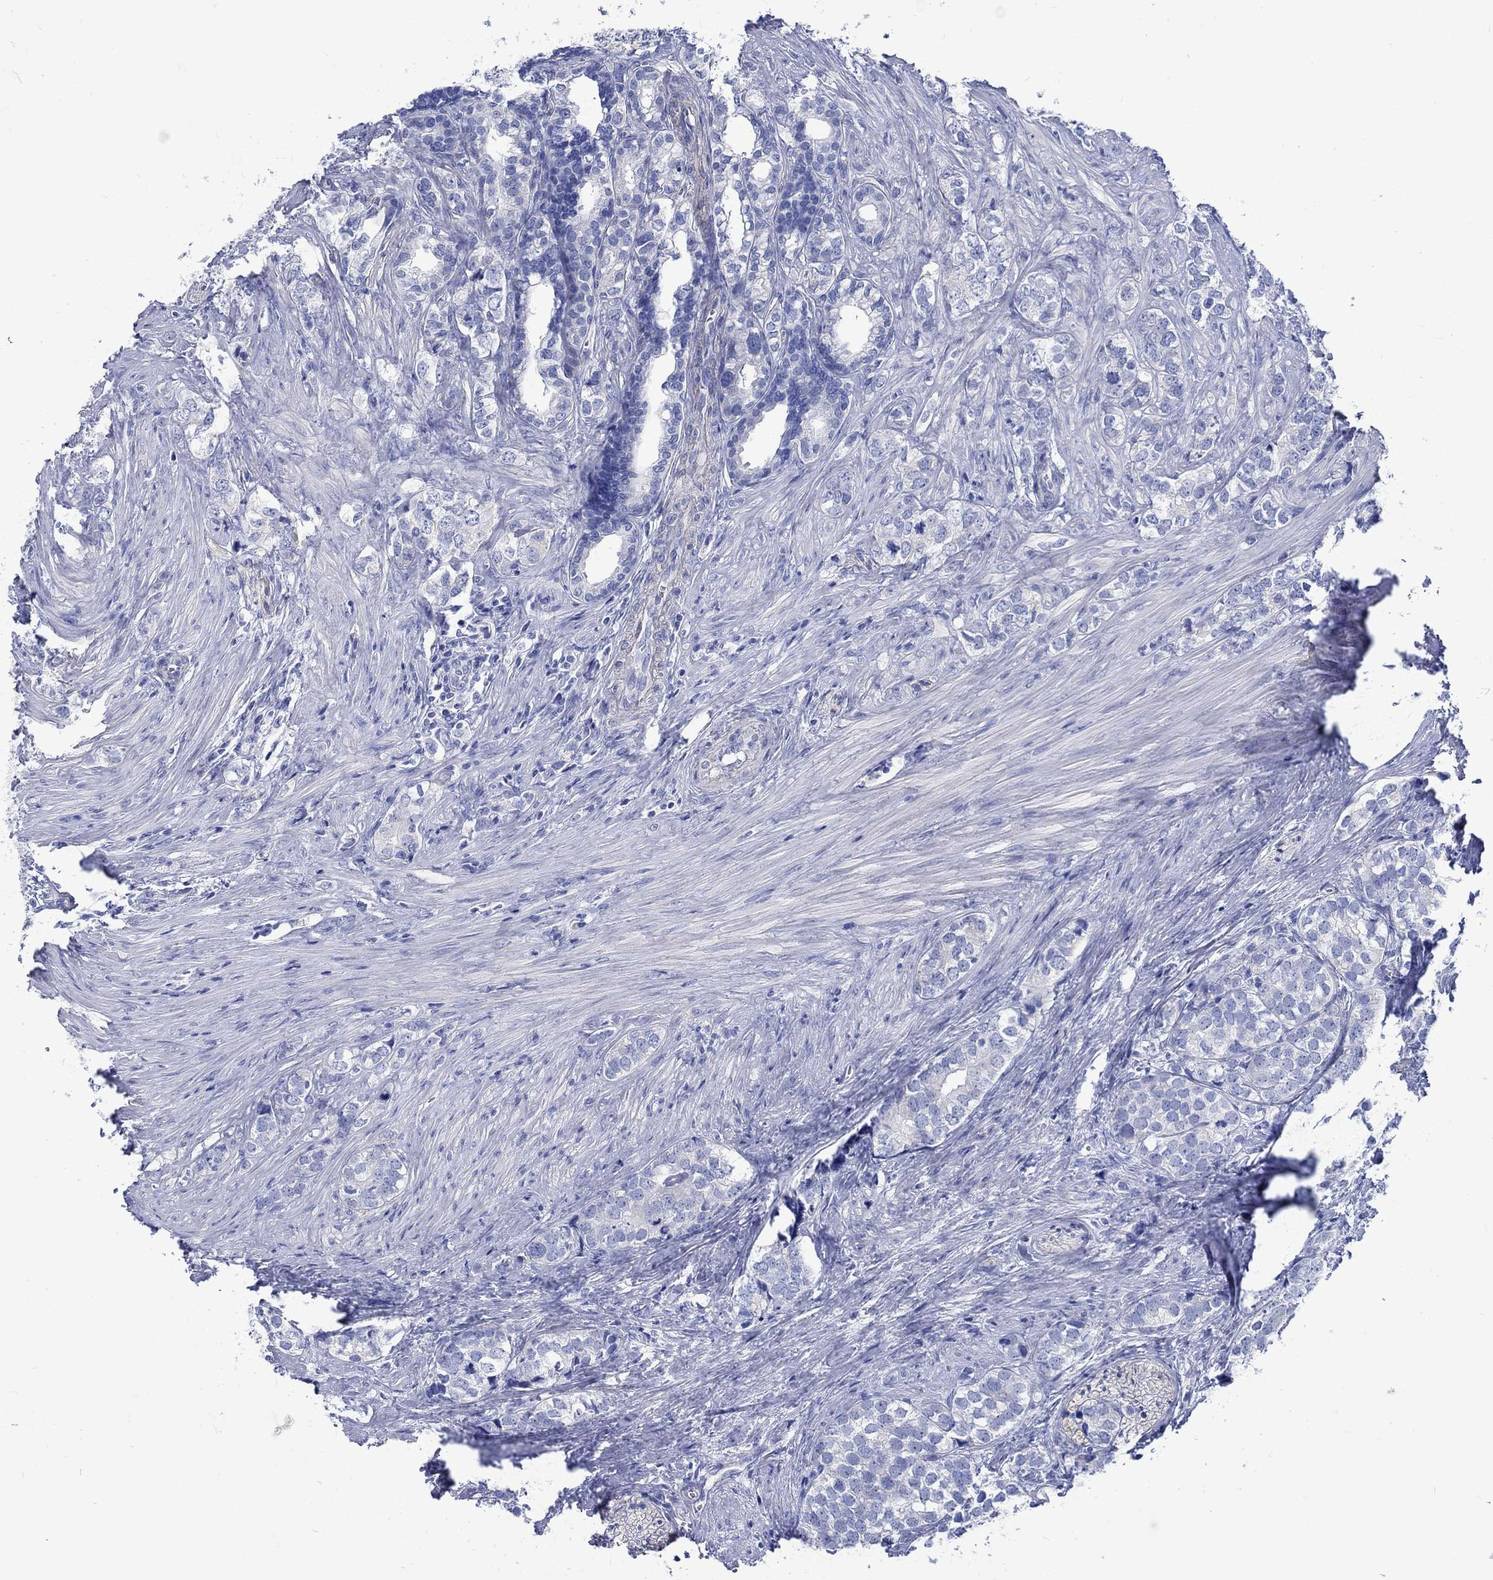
{"staining": {"intensity": "negative", "quantity": "none", "location": "none"}, "tissue": "prostate cancer", "cell_type": "Tumor cells", "image_type": "cancer", "snomed": [{"axis": "morphology", "description": "Adenocarcinoma, NOS"}, {"axis": "topography", "description": "Prostate and seminal vesicle, NOS"}], "caption": "Tumor cells show no significant protein staining in prostate cancer (adenocarcinoma).", "gene": "CPLX2", "patient": {"sex": "male", "age": 63}}